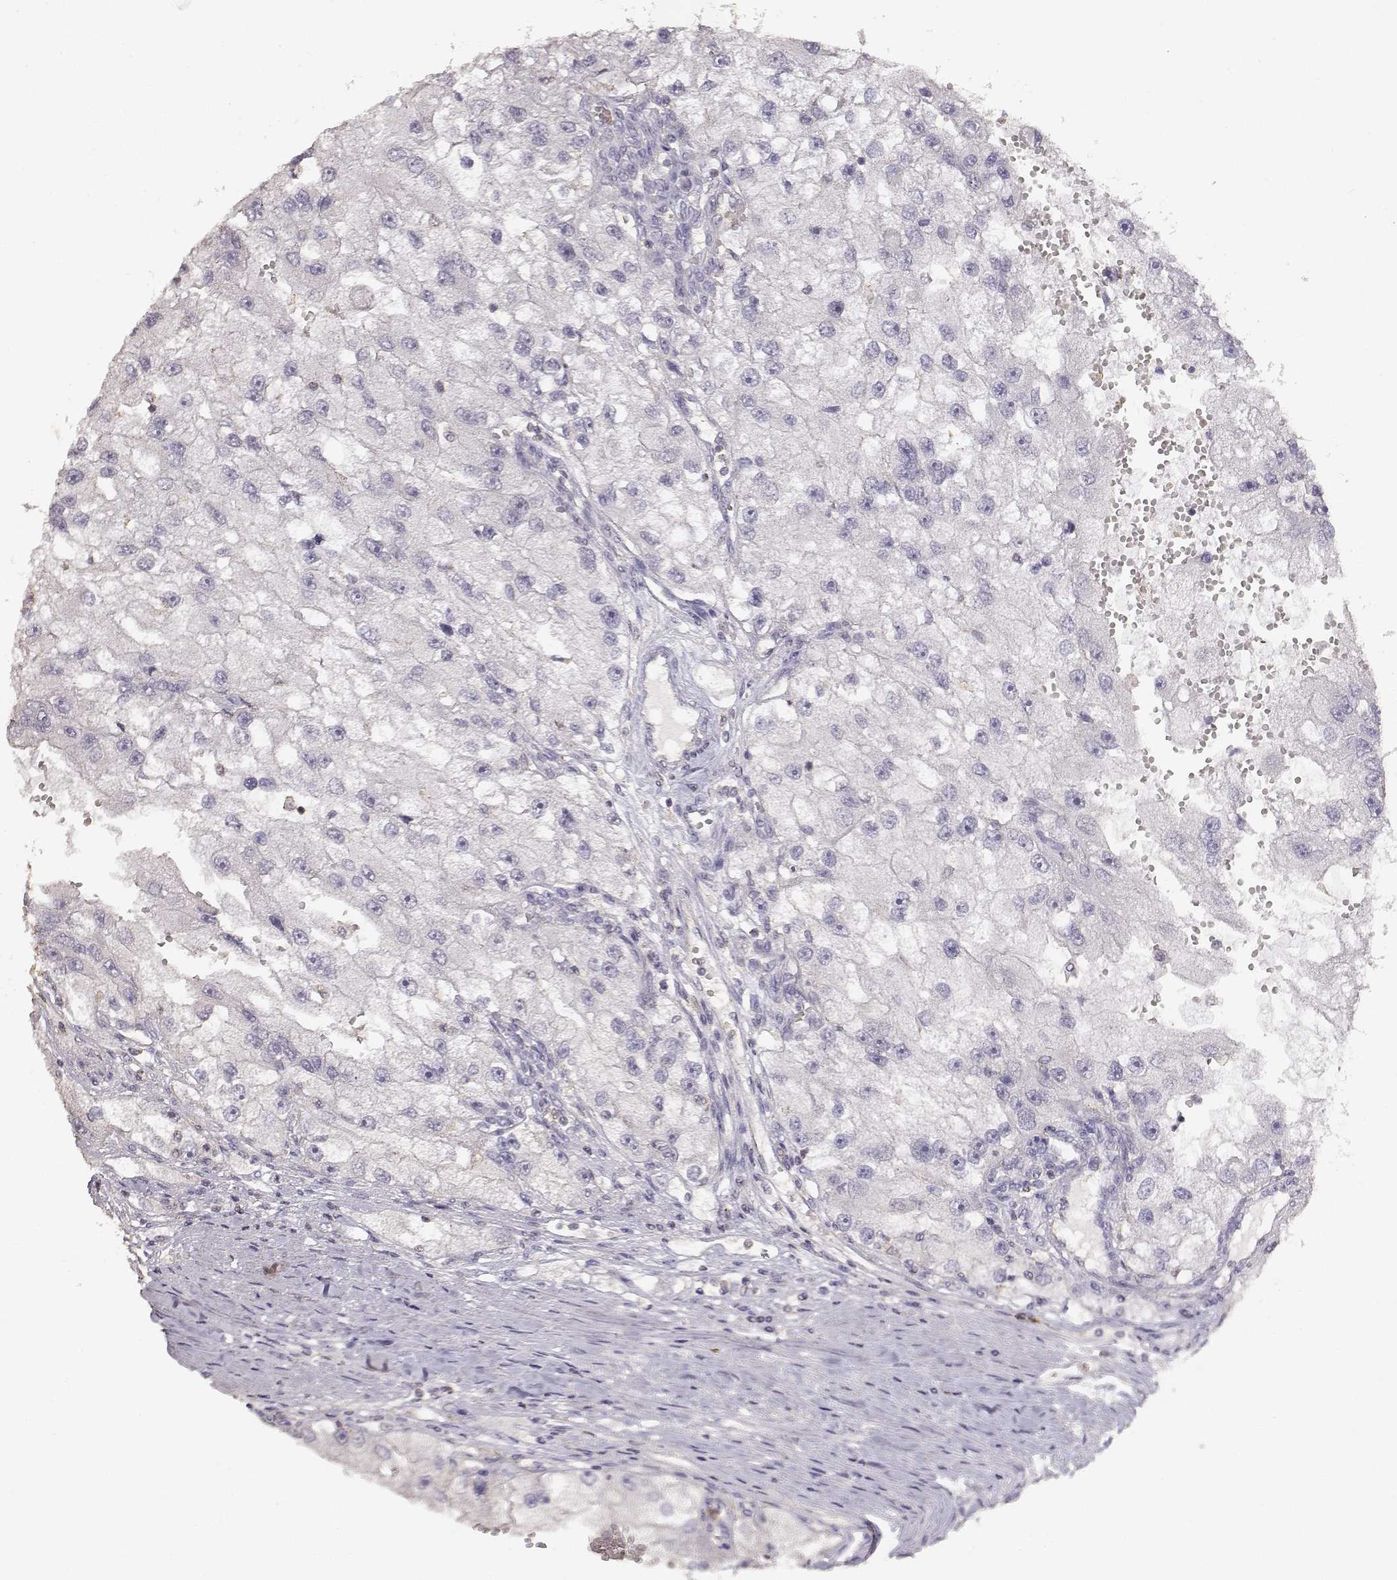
{"staining": {"intensity": "negative", "quantity": "none", "location": "none"}, "tissue": "renal cancer", "cell_type": "Tumor cells", "image_type": "cancer", "snomed": [{"axis": "morphology", "description": "Adenocarcinoma, NOS"}, {"axis": "topography", "description": "Kidney"}], "caption": "This photomicrograph is of adenocarcinoma (renal) stained with IHC to label a protein in brown with the nuclei are counter-stained blue. There is no staining in tumor cells.", "gene": "TNFRSF10C", "patient": {"sex": "male", "age": 63}}